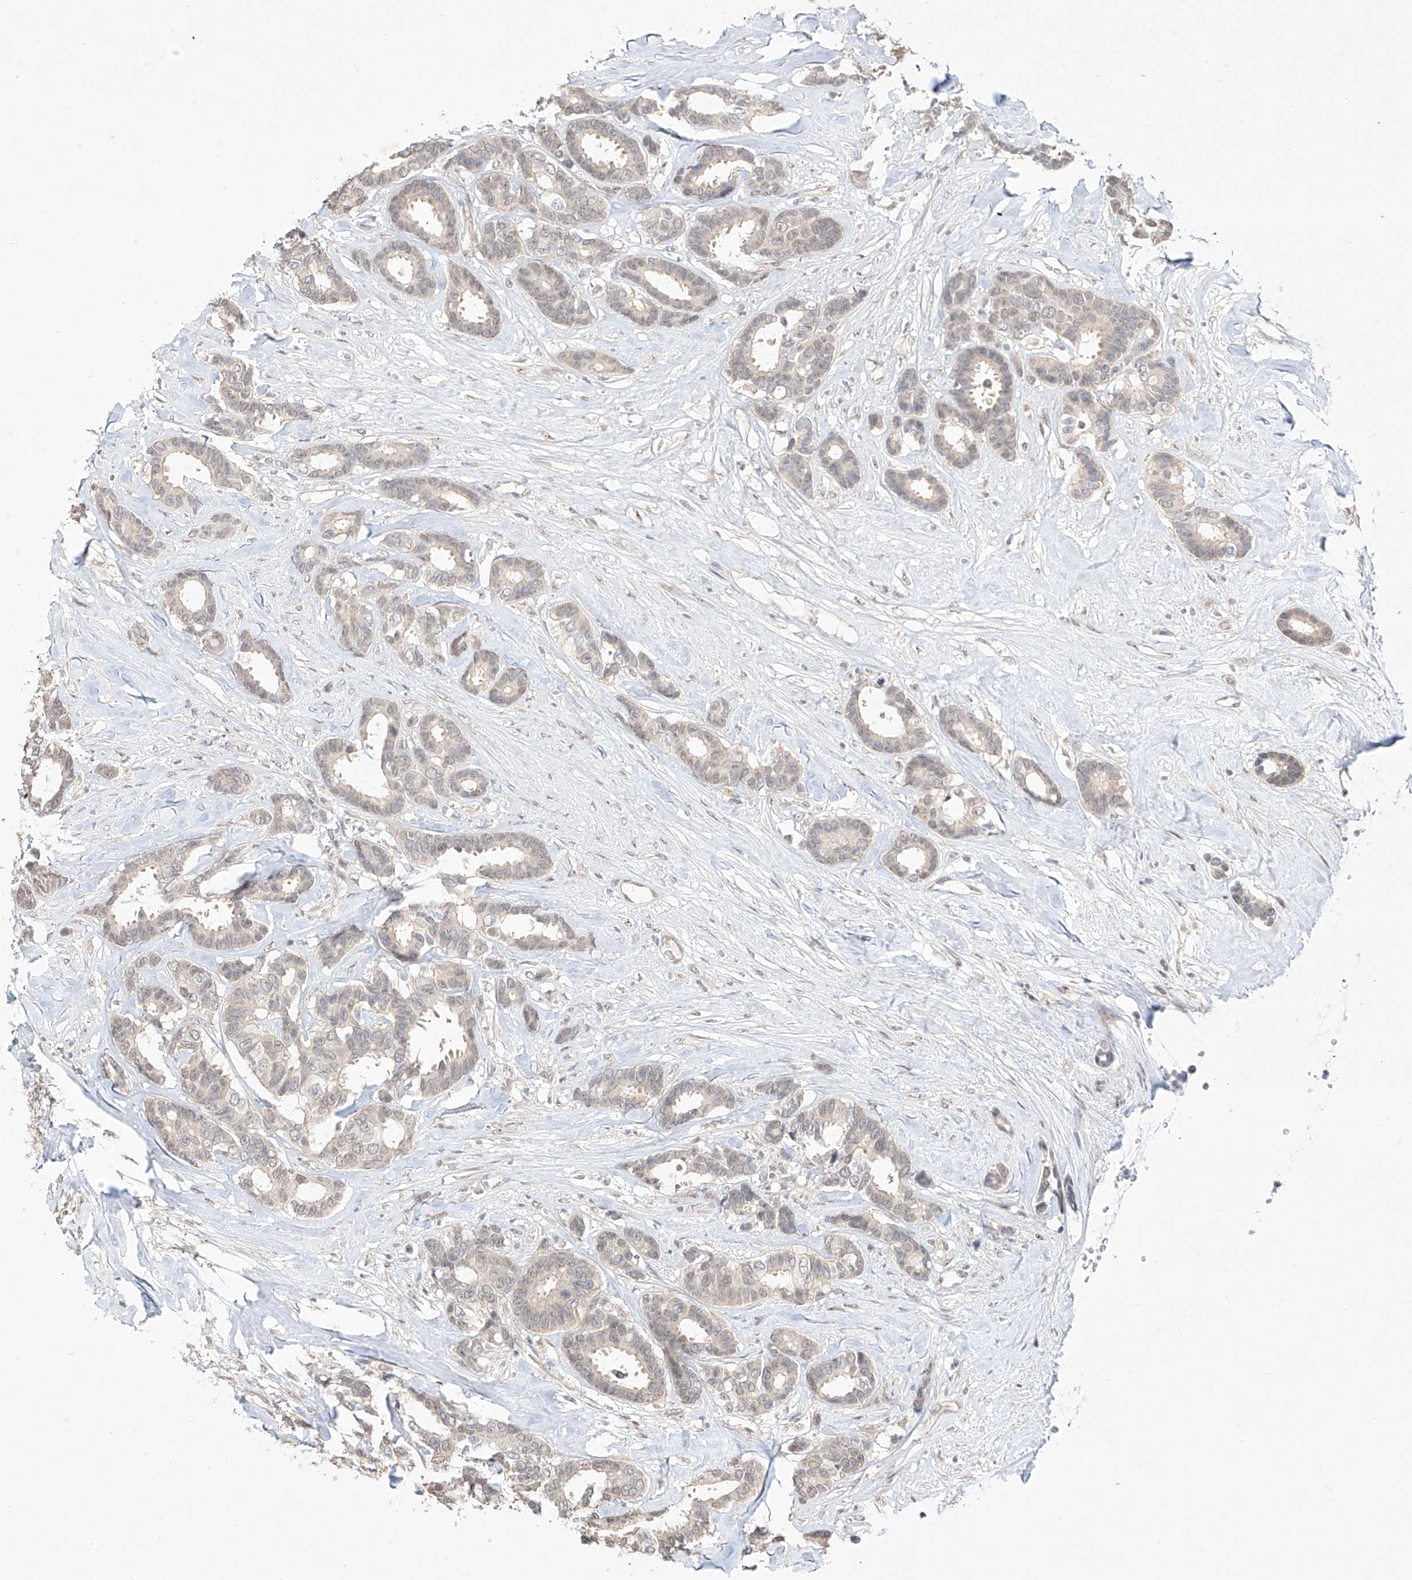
{"staining": {"intensity": "negative", "quantity": "none", "location": "none"}, "tissue": "breast cancer", "cell_type": "Tumor cells", "image_type": "cancer", "snomed": [{"axis": "morphology", "description": "Duct carcinoma"}, {"axis": "topography", "description": "Breast"}], "caption": "There is no significant staining in tumor cells of breast cancer (intraductal carcinoma).", "gene": "TASP1", "patient": {"sex": "female", "age": 87}}